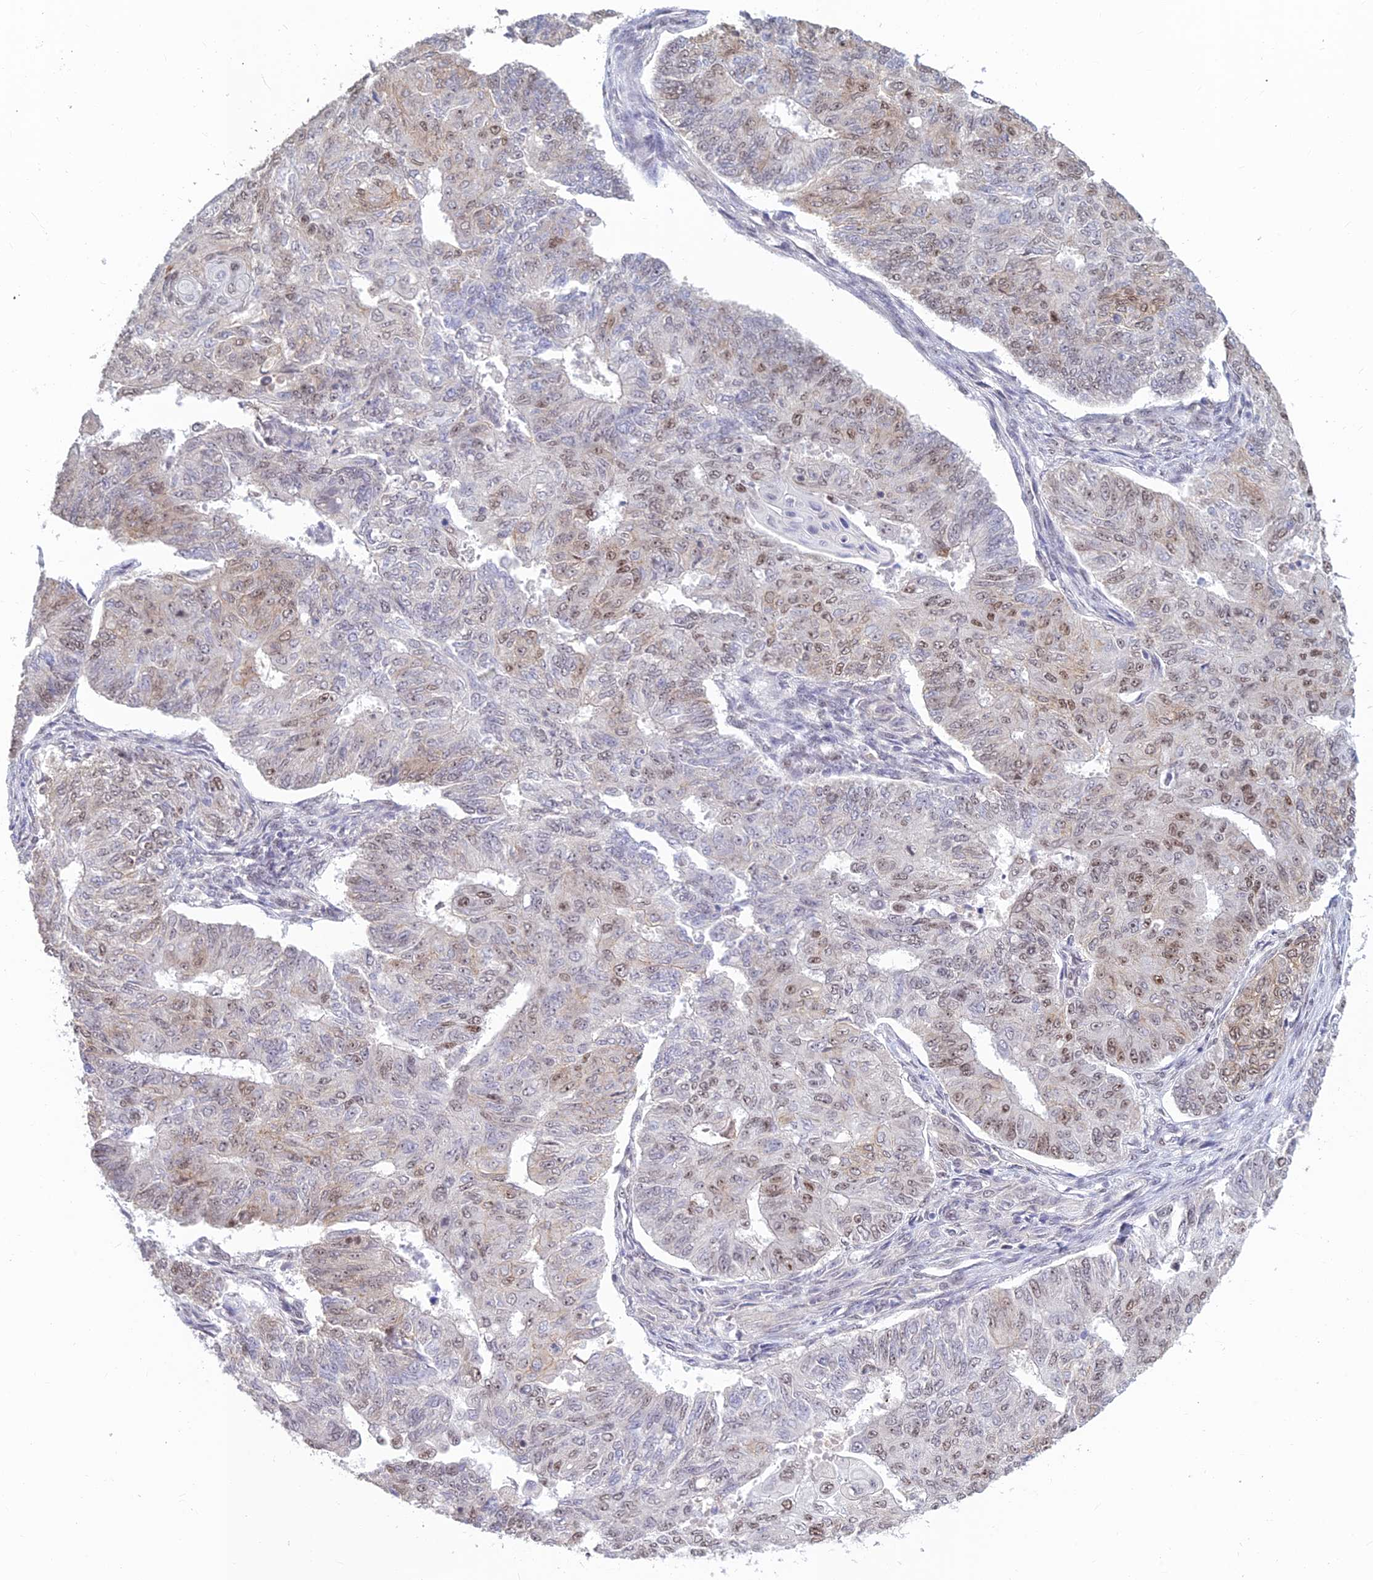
{"staining": {"intensity": "weak", "quantity": "25%-75%", "location": "nuclear"}, "tissue": "endometrial cancer", "cell_type": "Tumor cells", "image_type": "cancer", "snomed": [{"axis": "morphology", "description": "Adenocarcinoma, NOS"}, {"axis": "topography", "description": "Endometrium"}], "caption": "Immunohistochemistry (DAB (3,3'-diaminobenzidine)) staining of human endometrial cancer (adenocarcinoma) demonstrates weak nuclear protein staining in about 25%-75% of tumor cells. (DAB (3,3'-diaminobenzidine) IHC, brown staining for protein, blue staining for nuclei).", "gene": "POLR1G", "patient": {"sex": "female", "age": 32}}